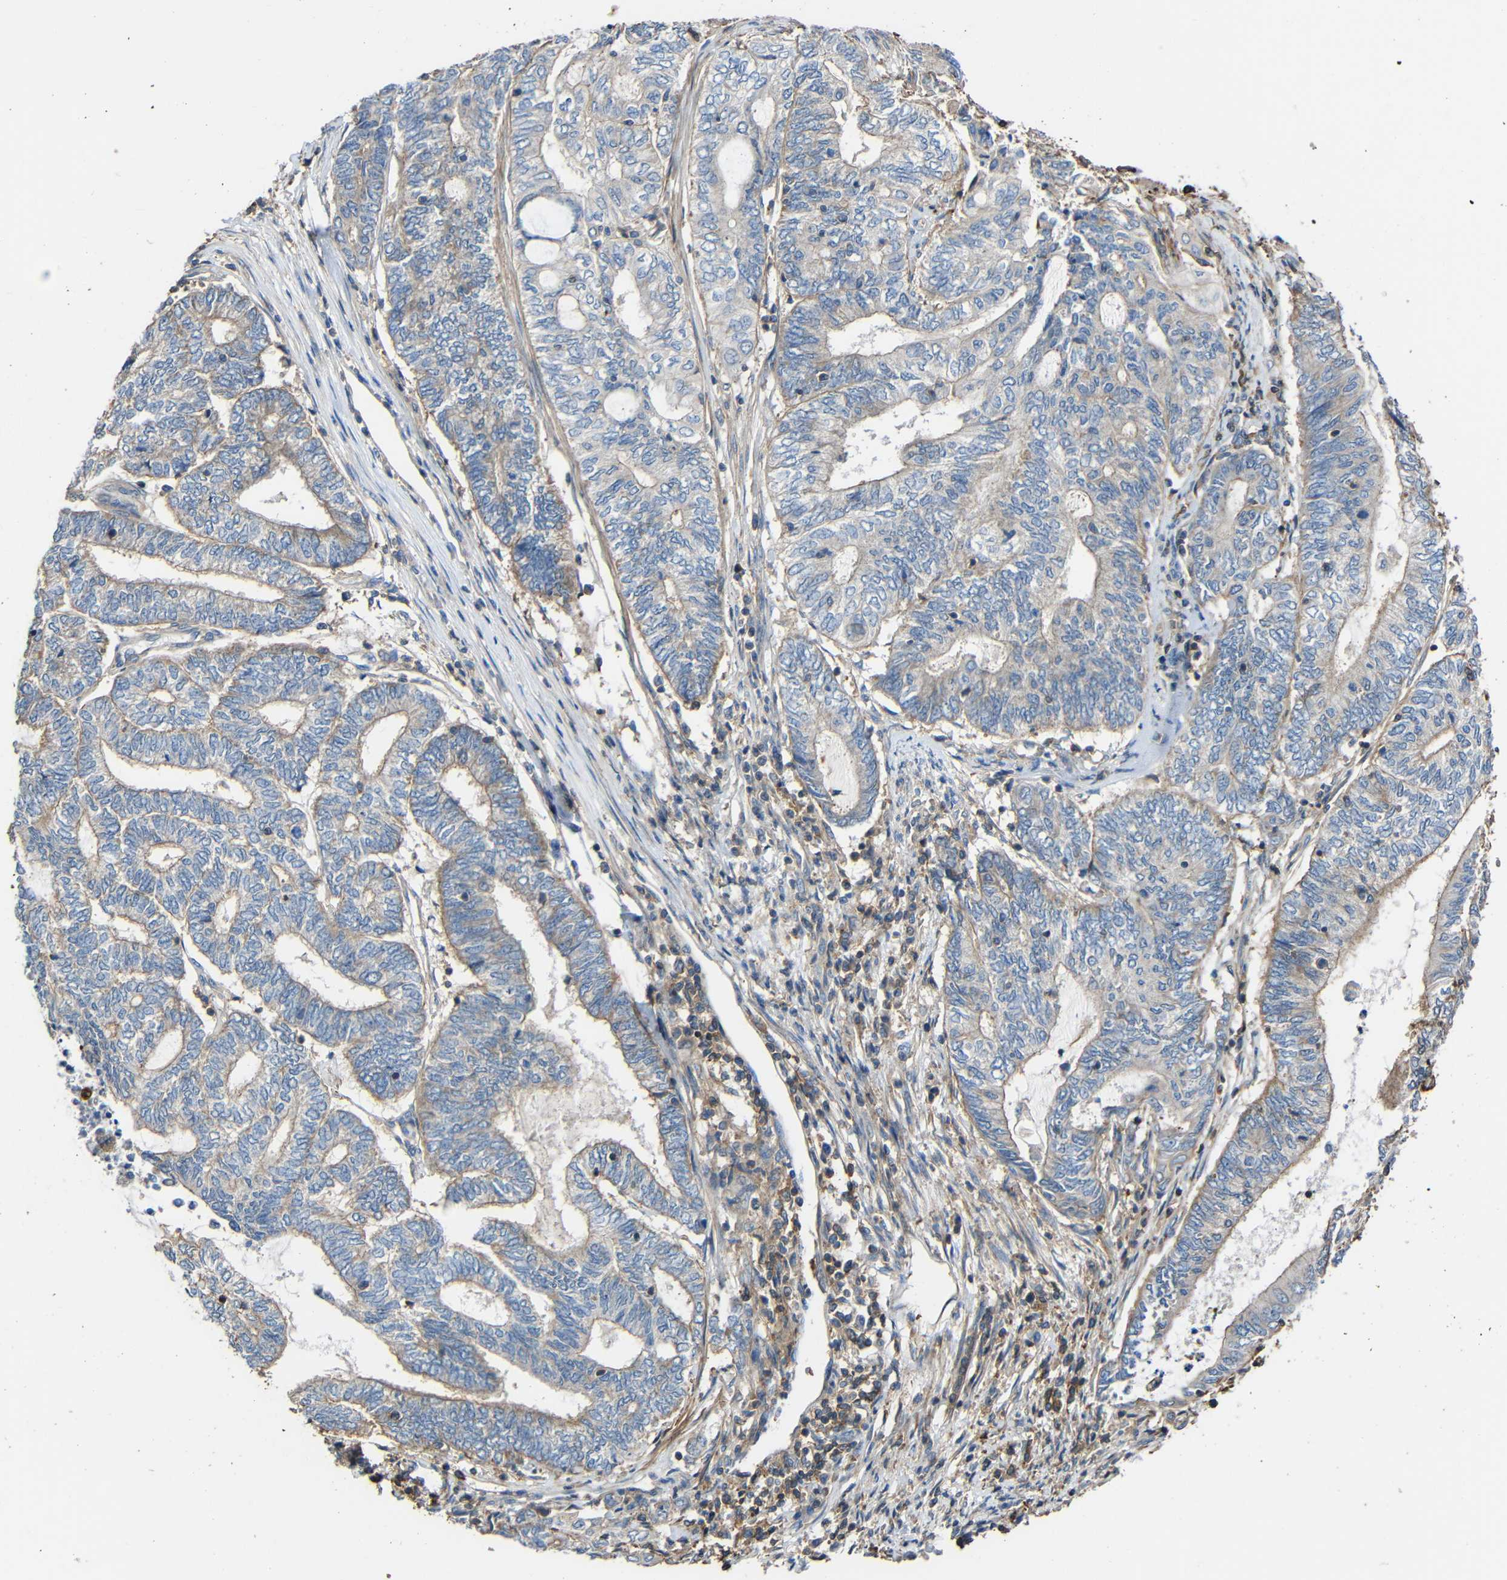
{"staining": {"intensity": "weak", "quantity": "<25%", "location": "cytoplasmic/membranous"}, "tissue": "endometrial cancer", "cell_type": "Tumor cells", "image_type": "cancer", "snomed": [{"axis": "morphology", "description": "Adenocarcinoma, NOS"}, {"axis": "topography", "description": "Uterus"}, {"axis": "topography", "description": "Endometrium"}], "caption": "DAB (3,3'-diaminobenzidine) immunohistochemical staining of human endometrial cancer (adenocarcinoma) shows no significant positivity in tumor cells.", "gene": "RHOT2", "patient": {"sex": "female", "age": 70}}